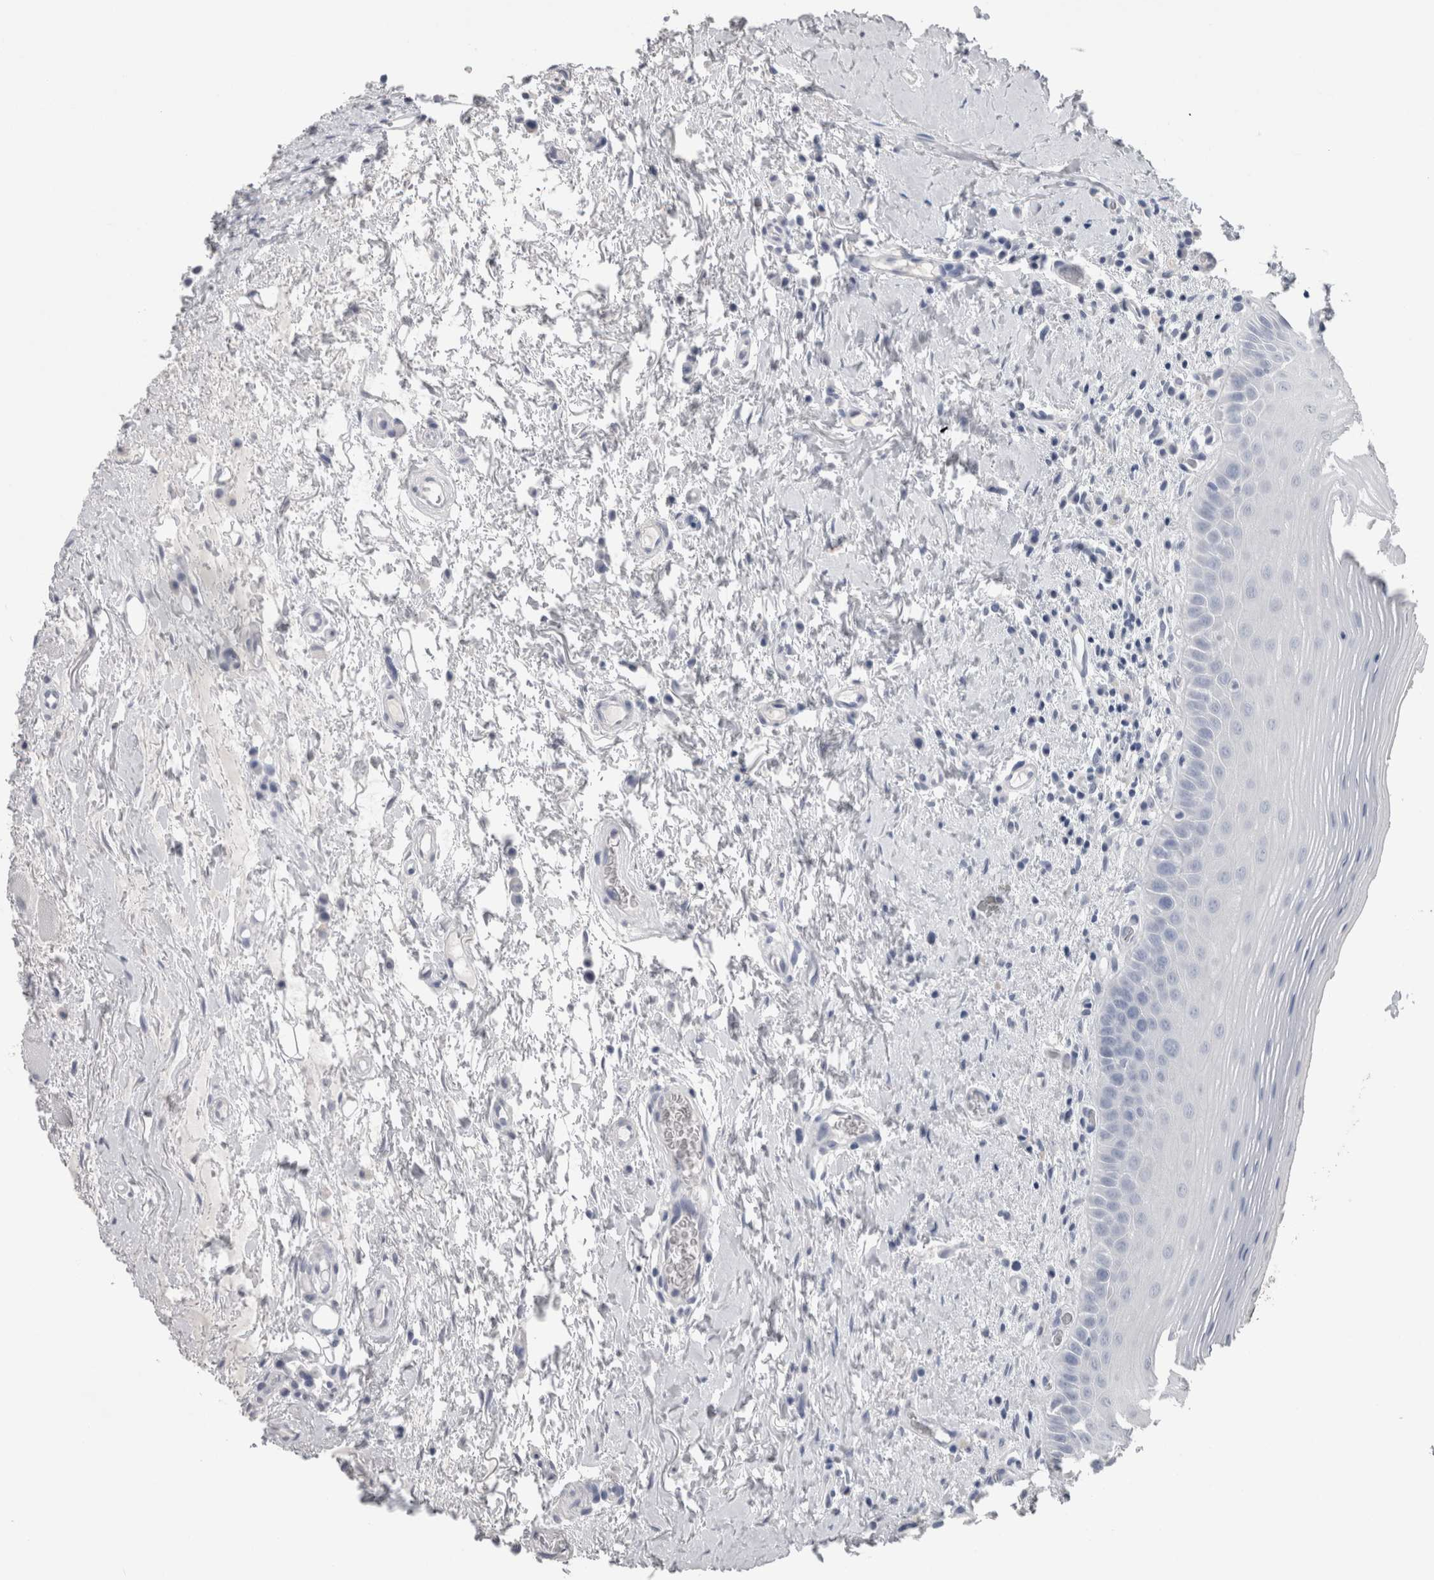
{"staining": {"intensity": "negative", "quantity": "none", "location": "none"}, "tissue": "oral mucosa", "cell_type": "Squamous epithelial cells", "image_type": "normal", "snomed": [{"axis": "morphology", "description": "Normal tissue, NOS"}, {"axis": "topography", "description": "Oral tissue"}], "caption": "This is an IHC micrograph of unremarkable oral mucosa. There is no positivity in squamous epithelial cells.", "gene": "CA8", "patient": {"sex": "male", "age": 82}}